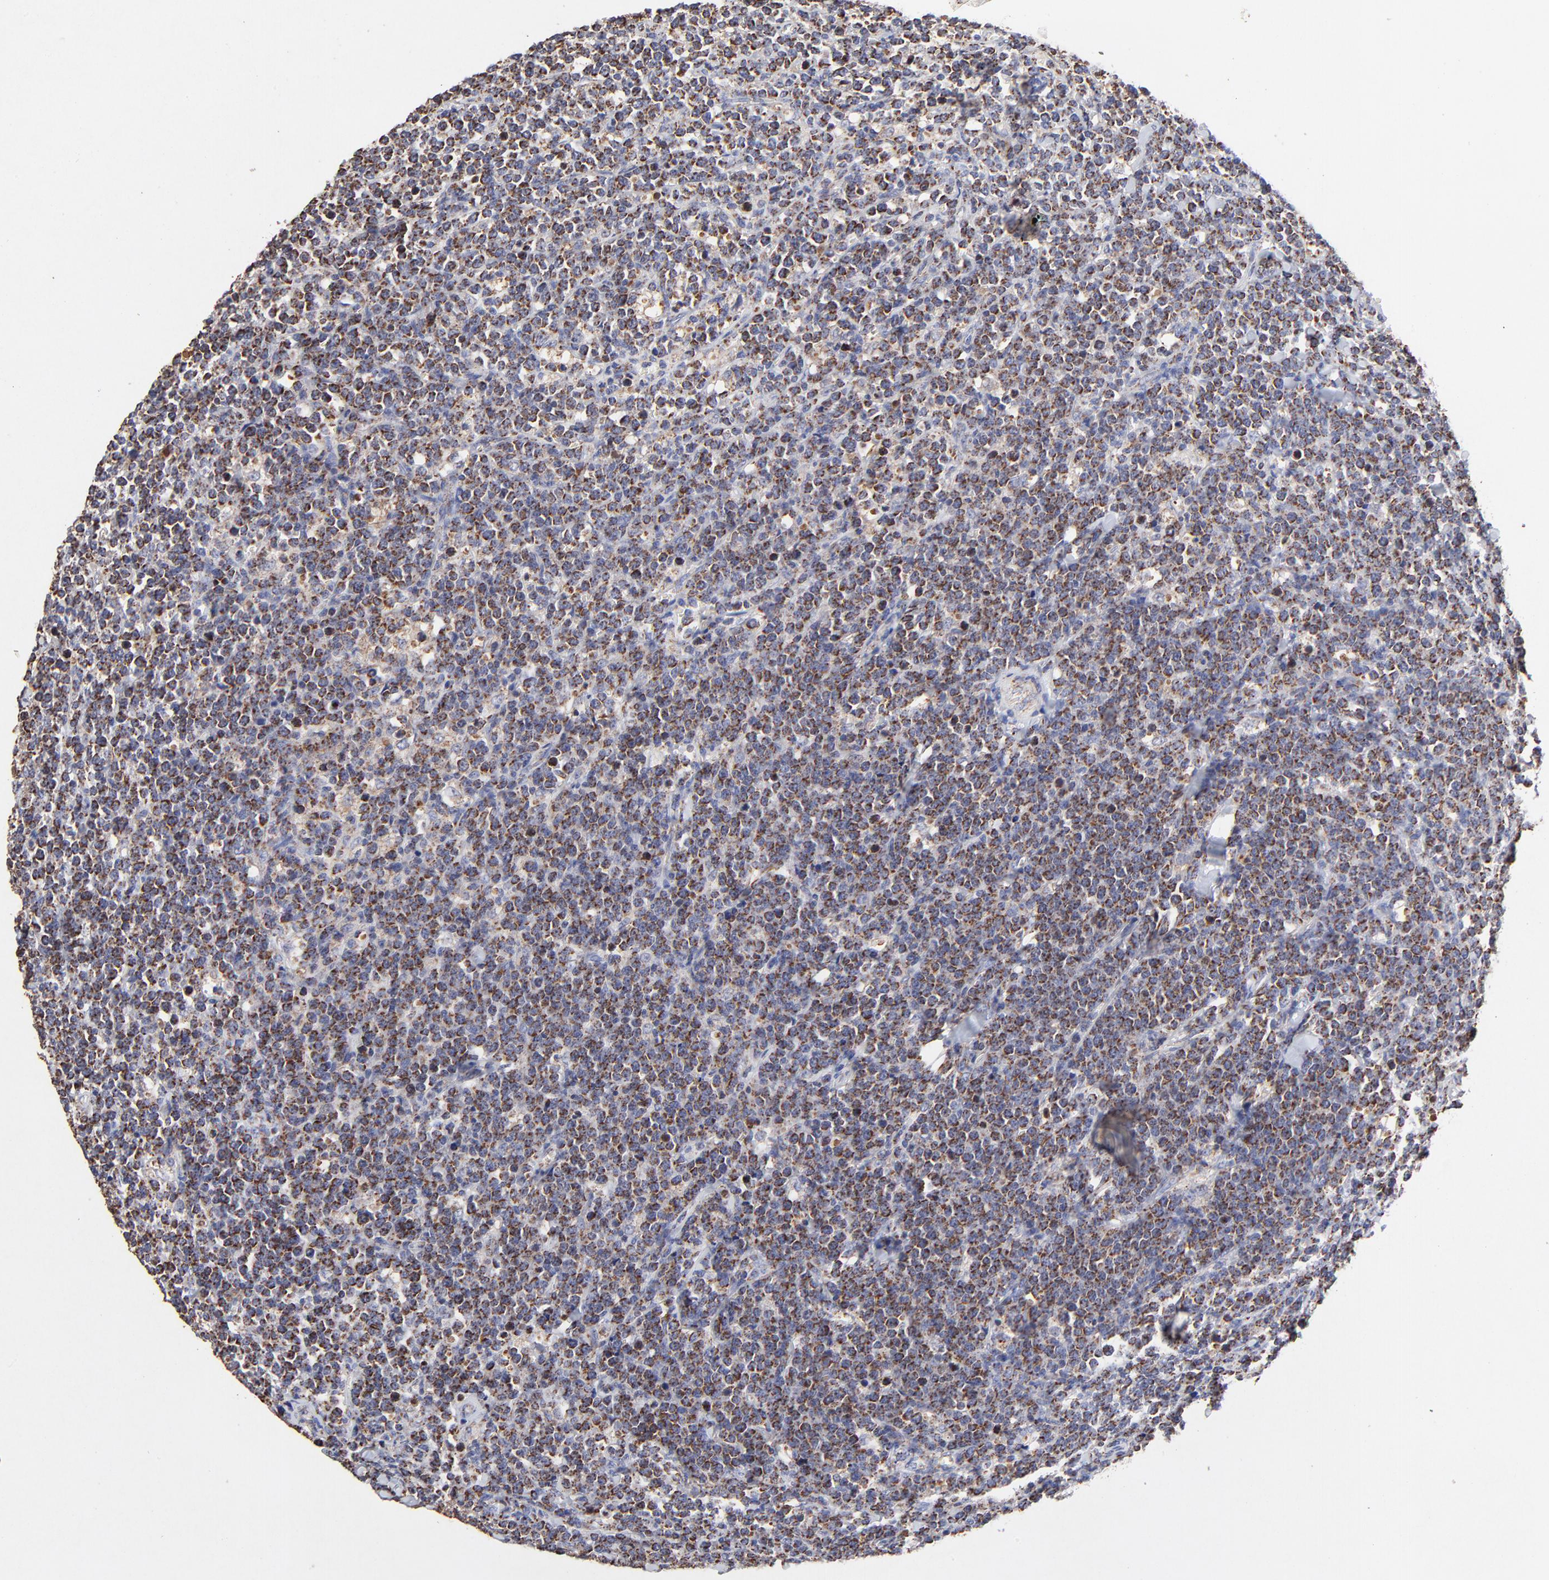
{"staining": {"intensity": "moderate", "quantity": ">75%", "location": "cytoplasmic/membranous"}, "tissue": "lymphoma", "cell_type": "Tumor cells", "image_type": "cancer", "snomed": [{"axis": "morphology", "description": "Malignant lymphoma, non-Hodgkin's type, High grade"}, {"axis": "topography", "description": "Small intestine"}, {"axis": "topography", "description": "Colon"}], "caption": "Immunohistochemistry micrograph of neoplastic tissue: lymphoma stained using IHC exhibits medium levels of moderate protein expression localized specifically in the cytoplasmic/membranous of tumor cells, appearing as a cytoplasmic/membranous brown color.", "gene": "SSBP1", "patient": {"sex": "male", "age": 8}}